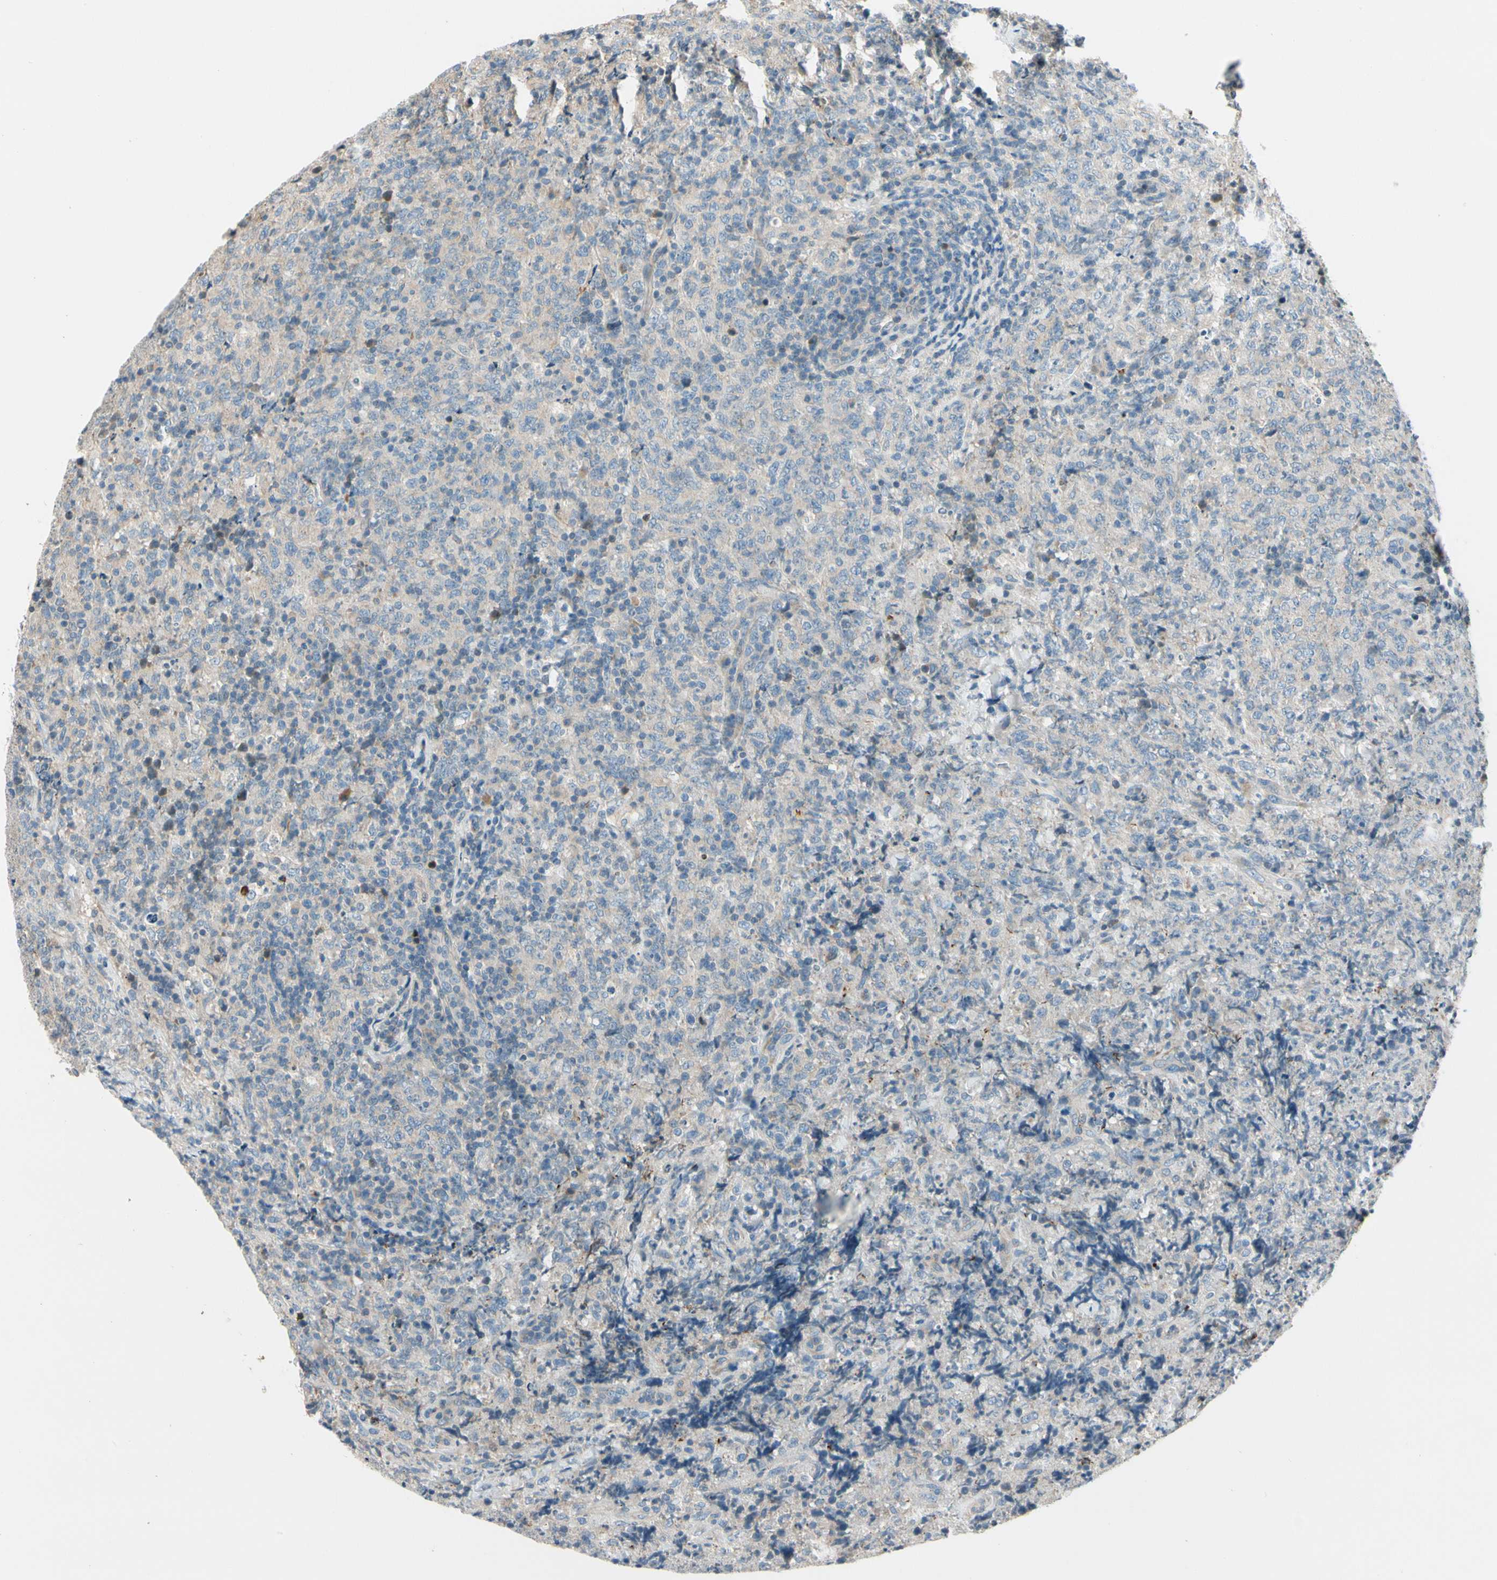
{"staining": {"intensity": "negative", "quantity": "none", "location": "none"}, "tissue": "lymphoma", "cell_type": "Tumor cells", "image_type": "cancer", "snomed": [{"axis": "morphology", "description": "Malignant lymphoma, non-Hodgkin's type, High grade"}, {"axis": "topography", "description": "Tonsil"}], "caption": "Histopathology image shows no significant protein staining in tumor cells of lymphoma.", "gene": "CDH6", "patient": {"sex": "female", "age": 36}}